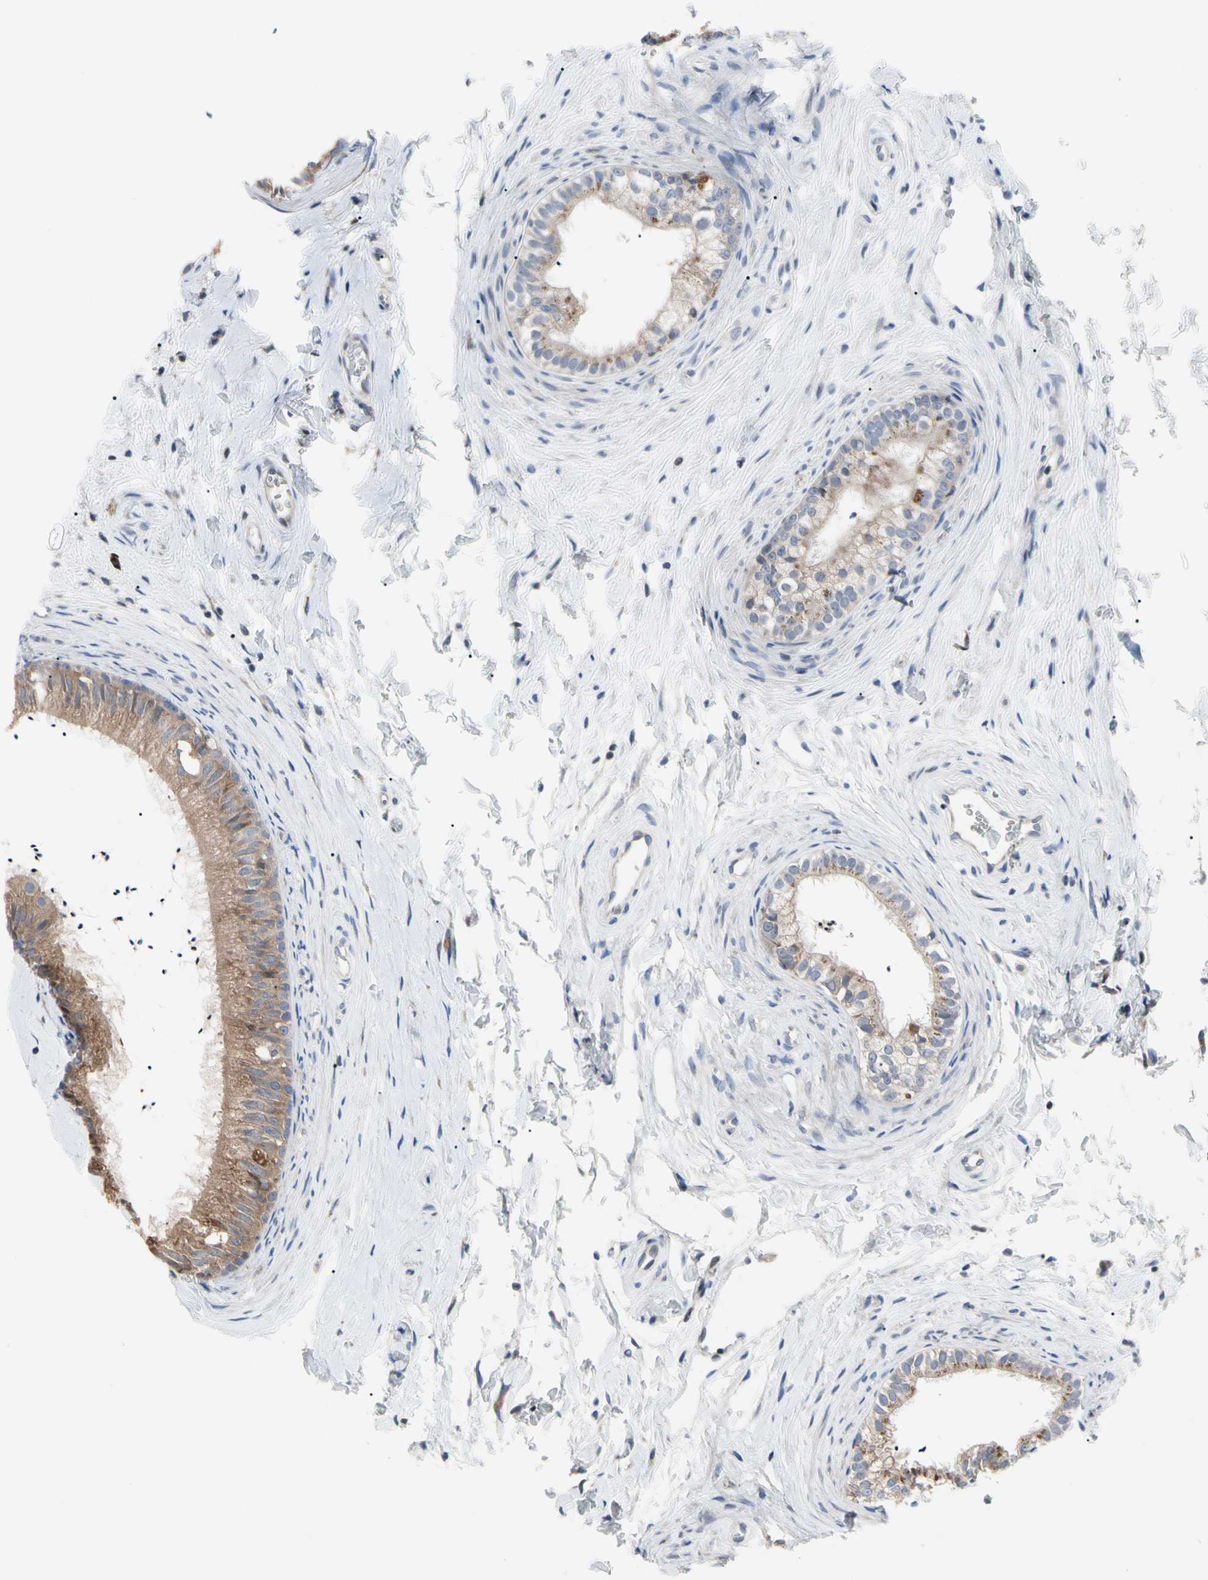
{"staining": {"intensity": "moderate", "quantity": ">75%", "location": "cytoplasmic/membranous"}, "tissue": "epididymis", "cell_type": "Glandular cells", "image_type": "normal", "snomed": [{"axis": "morphology", "description": "Normal tissue, NOS"}, {"axis": "topography", "description": "Epididymis"}], "caption": "This histopathology image demonstrates unremarkable epididymis stained with immunohistochemistry (IHC) to label a protein in brown. The cytoplasmic/membranous of glandular cells show moderate positivity for the protein. Nuclei are counter-stained blue.", "gene": "MMEL1", "patient": {"sex": "male", "age": 56}}